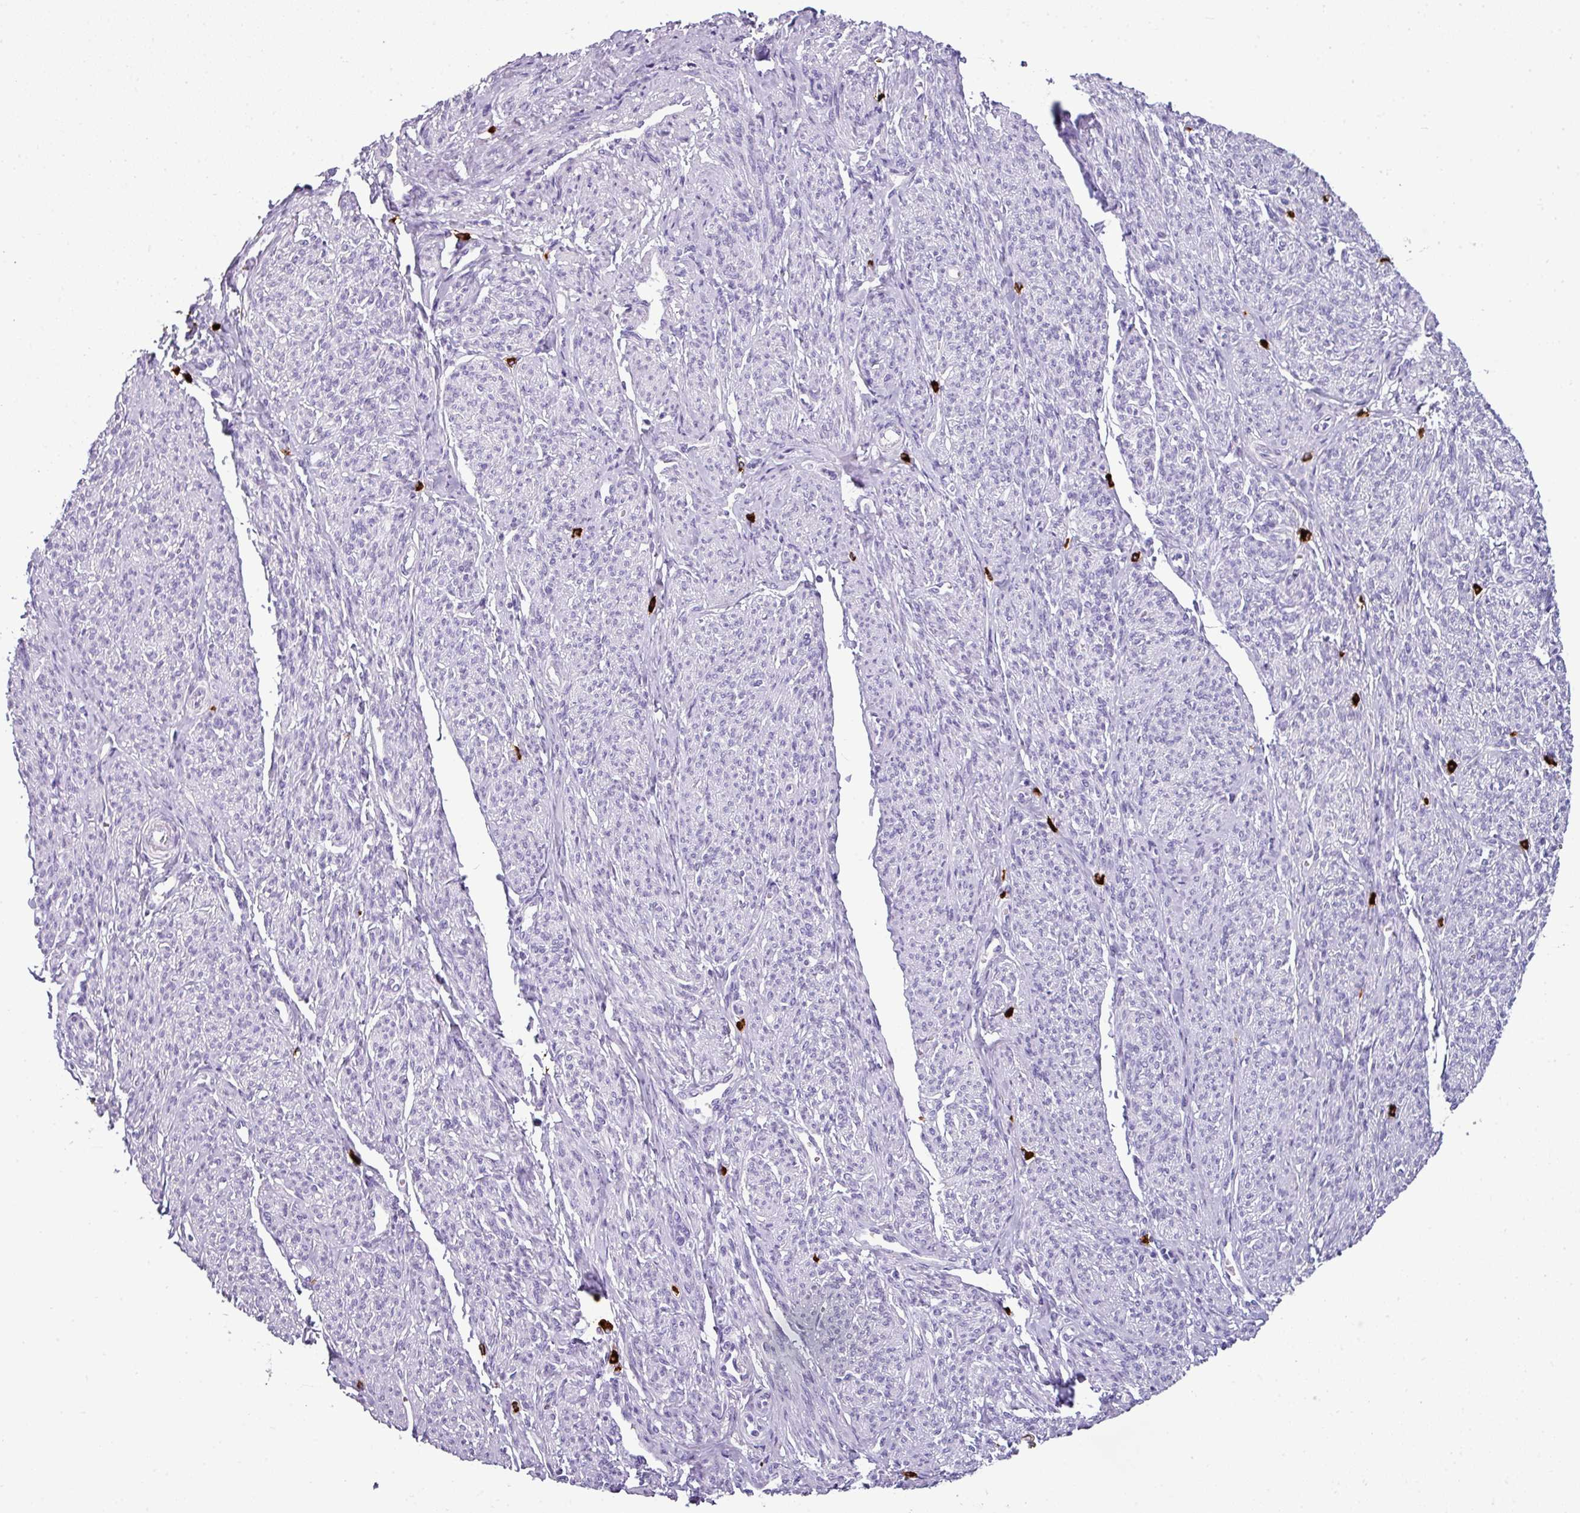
{"staining": {"intensity": "negative", "quantity": "none", "location": "none"}, "tissue": "smooth muscle", "cell_type": "Smooth muscle cells", "image_type": "normal", "snomed": [{"axis": "morphology", "description": "Normal tissue, NOS"}, {"axis": "topography", "description": "Smooth muscle"}], "caption": "High power microscopy photomicrograph of an IHC micrograph of benign smooth muscle, revealing no significant positivity in smooth muscle cells.", "gene": "CTSG", "patient": {"sex": "female", "age": 65}}